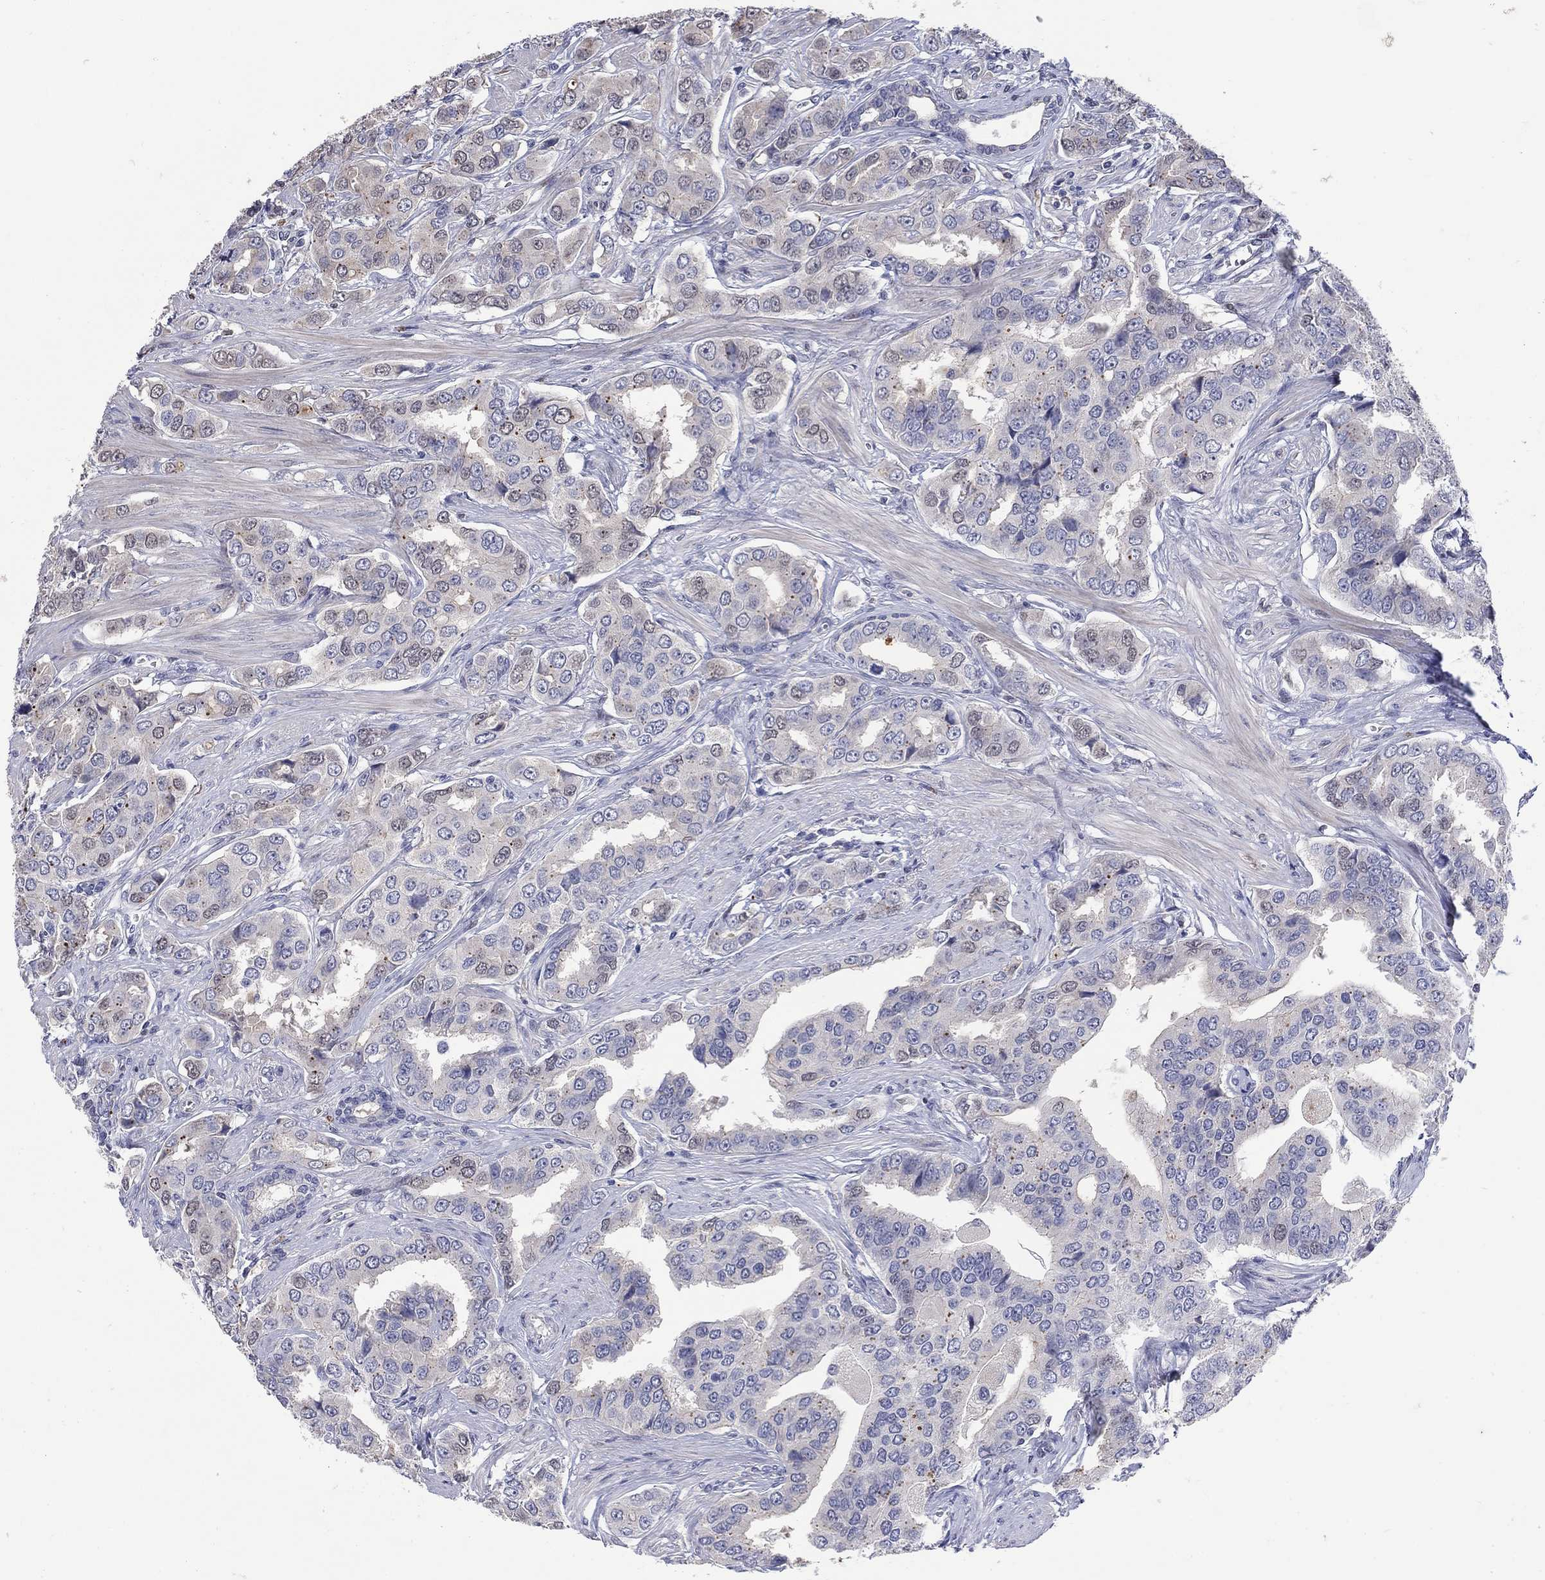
{"staining": {"intensity": "negative", "quantity": "none", "location": "none"}, "tissue": "prostate cancer", "cell_type": "Tumor cells", "image_type": "cancer", "snomed": [{"axis": "morphology", "description": "Adenocarcinoma, NOS"}, {"axis": "topography", "description": "Prostate and seminal vesicle, NOS"}, {"axis": "topography", "description": "Prostate"}], "caption": "This is an IHC histopathology image of human adenocarcinoma (prostate). There is no expression in tumor cells.", "gene": "CETN1", "patient": {"sex": "male", "age": 69}}